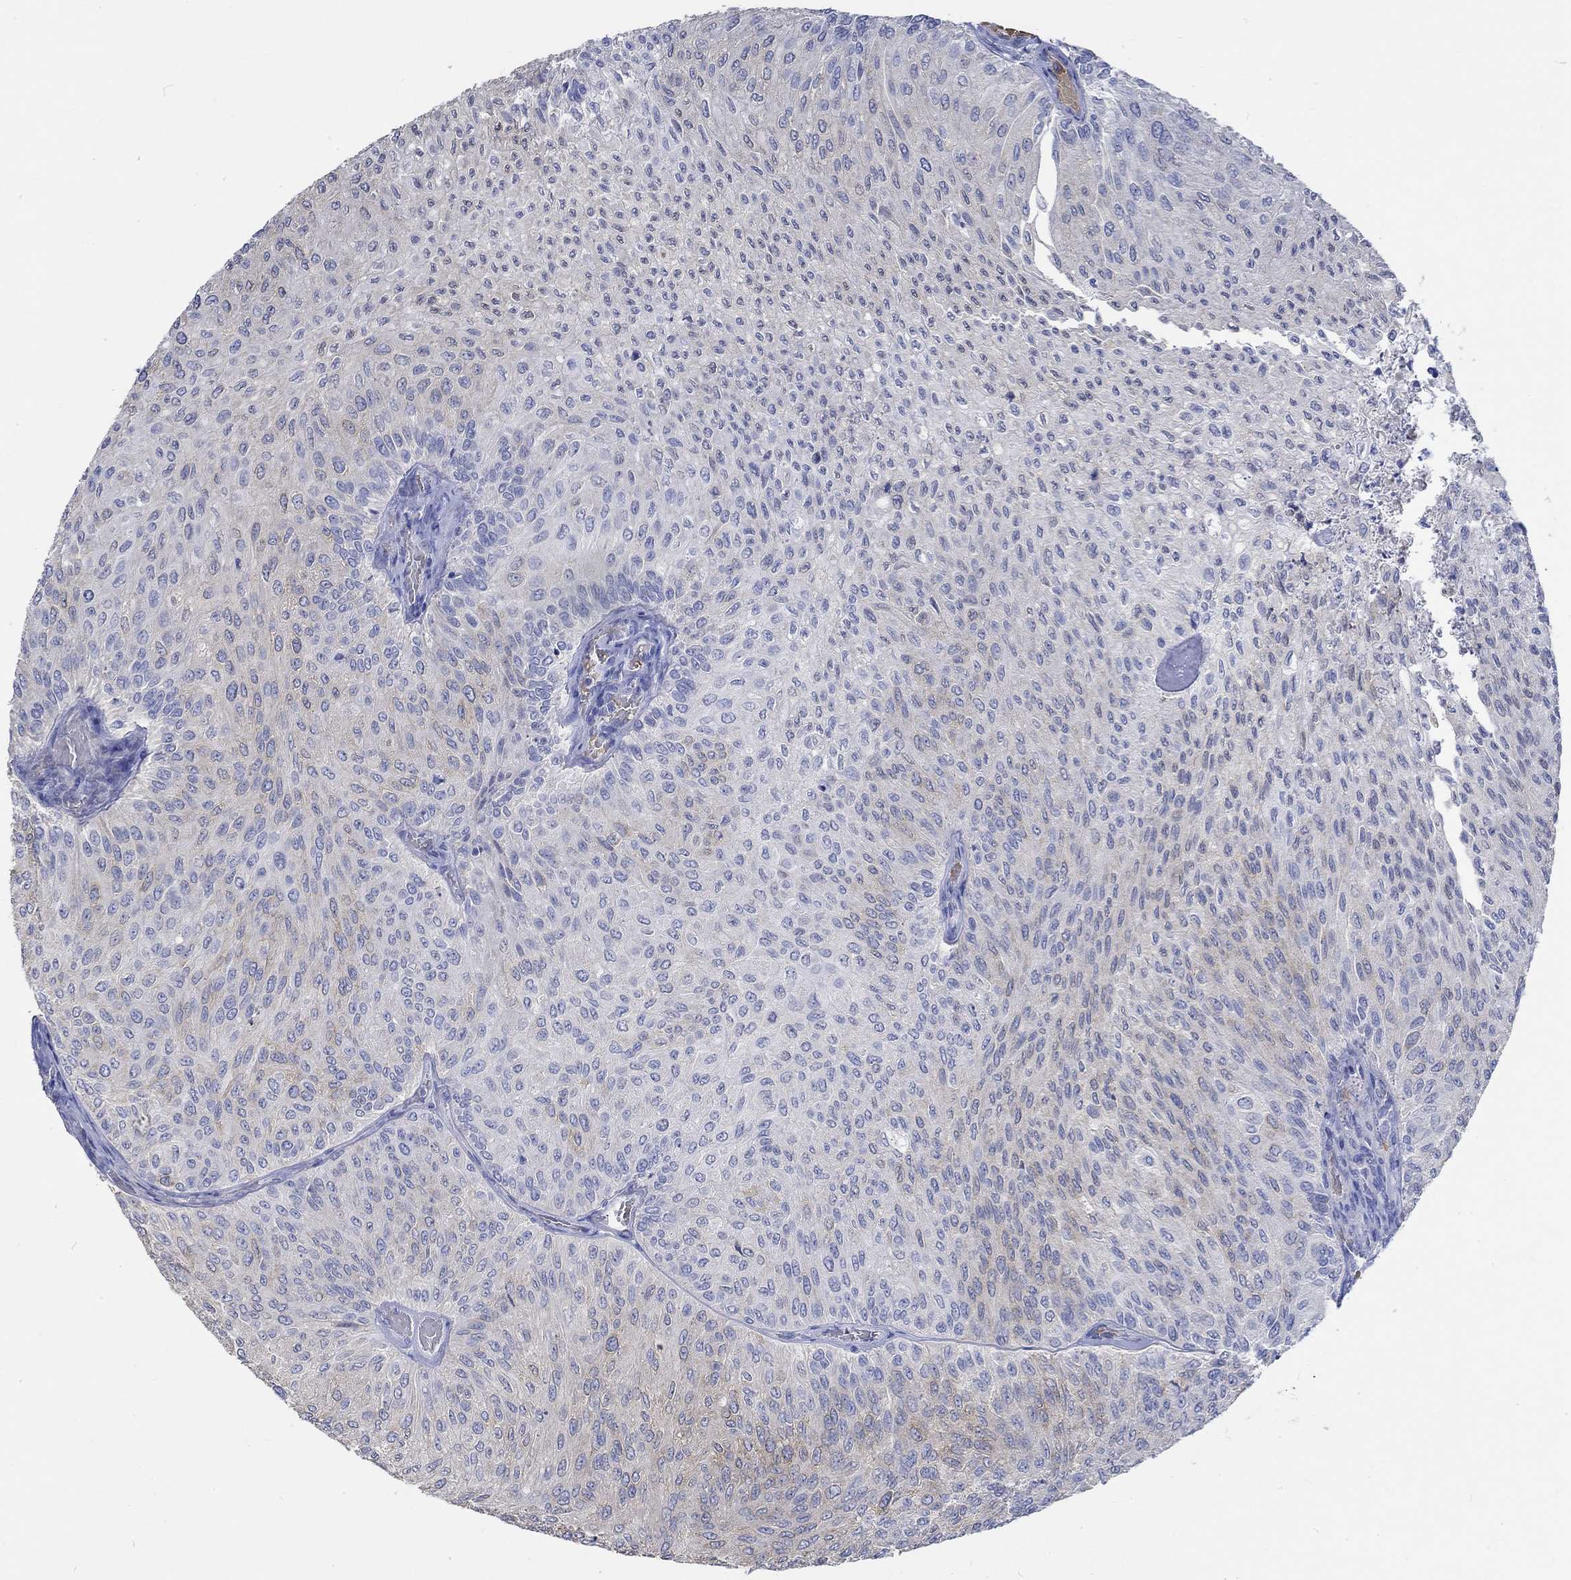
{"staining": {"intensity": "negative", "quantity": "none", "location": "none"}, "tissue": "urothelial cancer", "cell_type": "Tumor cells", "image_type": "cancer", "snomed": [{"axis": "morphology", "description": "Urothelial carcinoma, Low grade"}, {"axis": "topography", "description": "Urinary bladder"}], "caption": "IHC photomicrograph of low-grade urothelial carcinoma stained for a protein (brown), which displays no staining in tumor cells.", "gene": "KCNA1", "patient": {"sex": "male", "age": 78}}